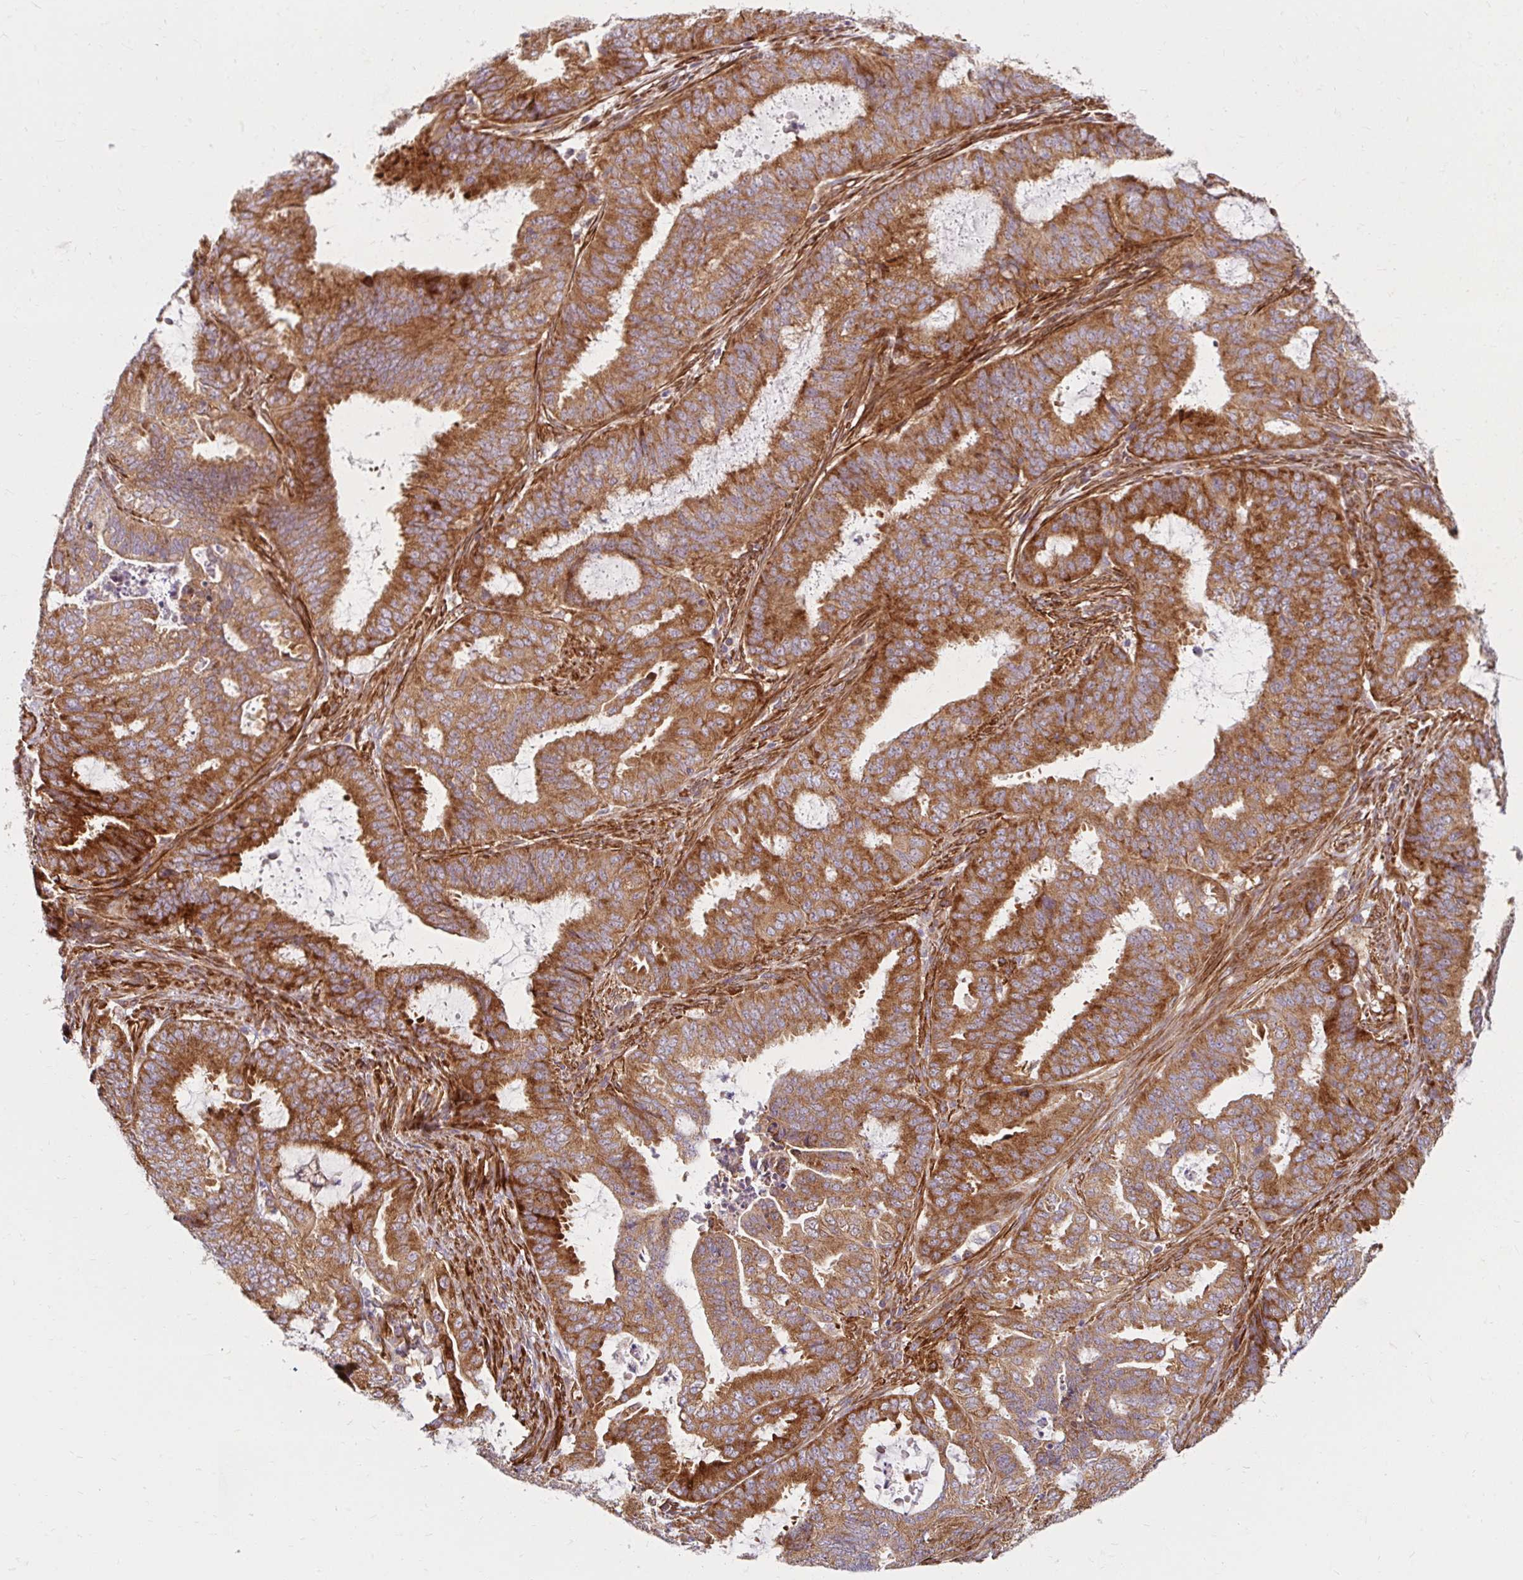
{"staining": {"intensity": "strong", "quantity": ">75%", "location": "cytoplasmic/membranous"}, "tissue": "endometrial cancer", "cell_type": "Tumor cells", "image_type": "cancer", "snomed": [{"axis": "morphology", "description": "Adenocarcinoma, NOS"}, {"axis": "topography", "description": "Endometrium"}], "caption": "A brown stain labels strong cytoplasmic/membranous staining of a protein in endometrial adenocarcinoma tumor cells.", "gene": "BTF3", "patient": {"sex": "female", "age": 51}}